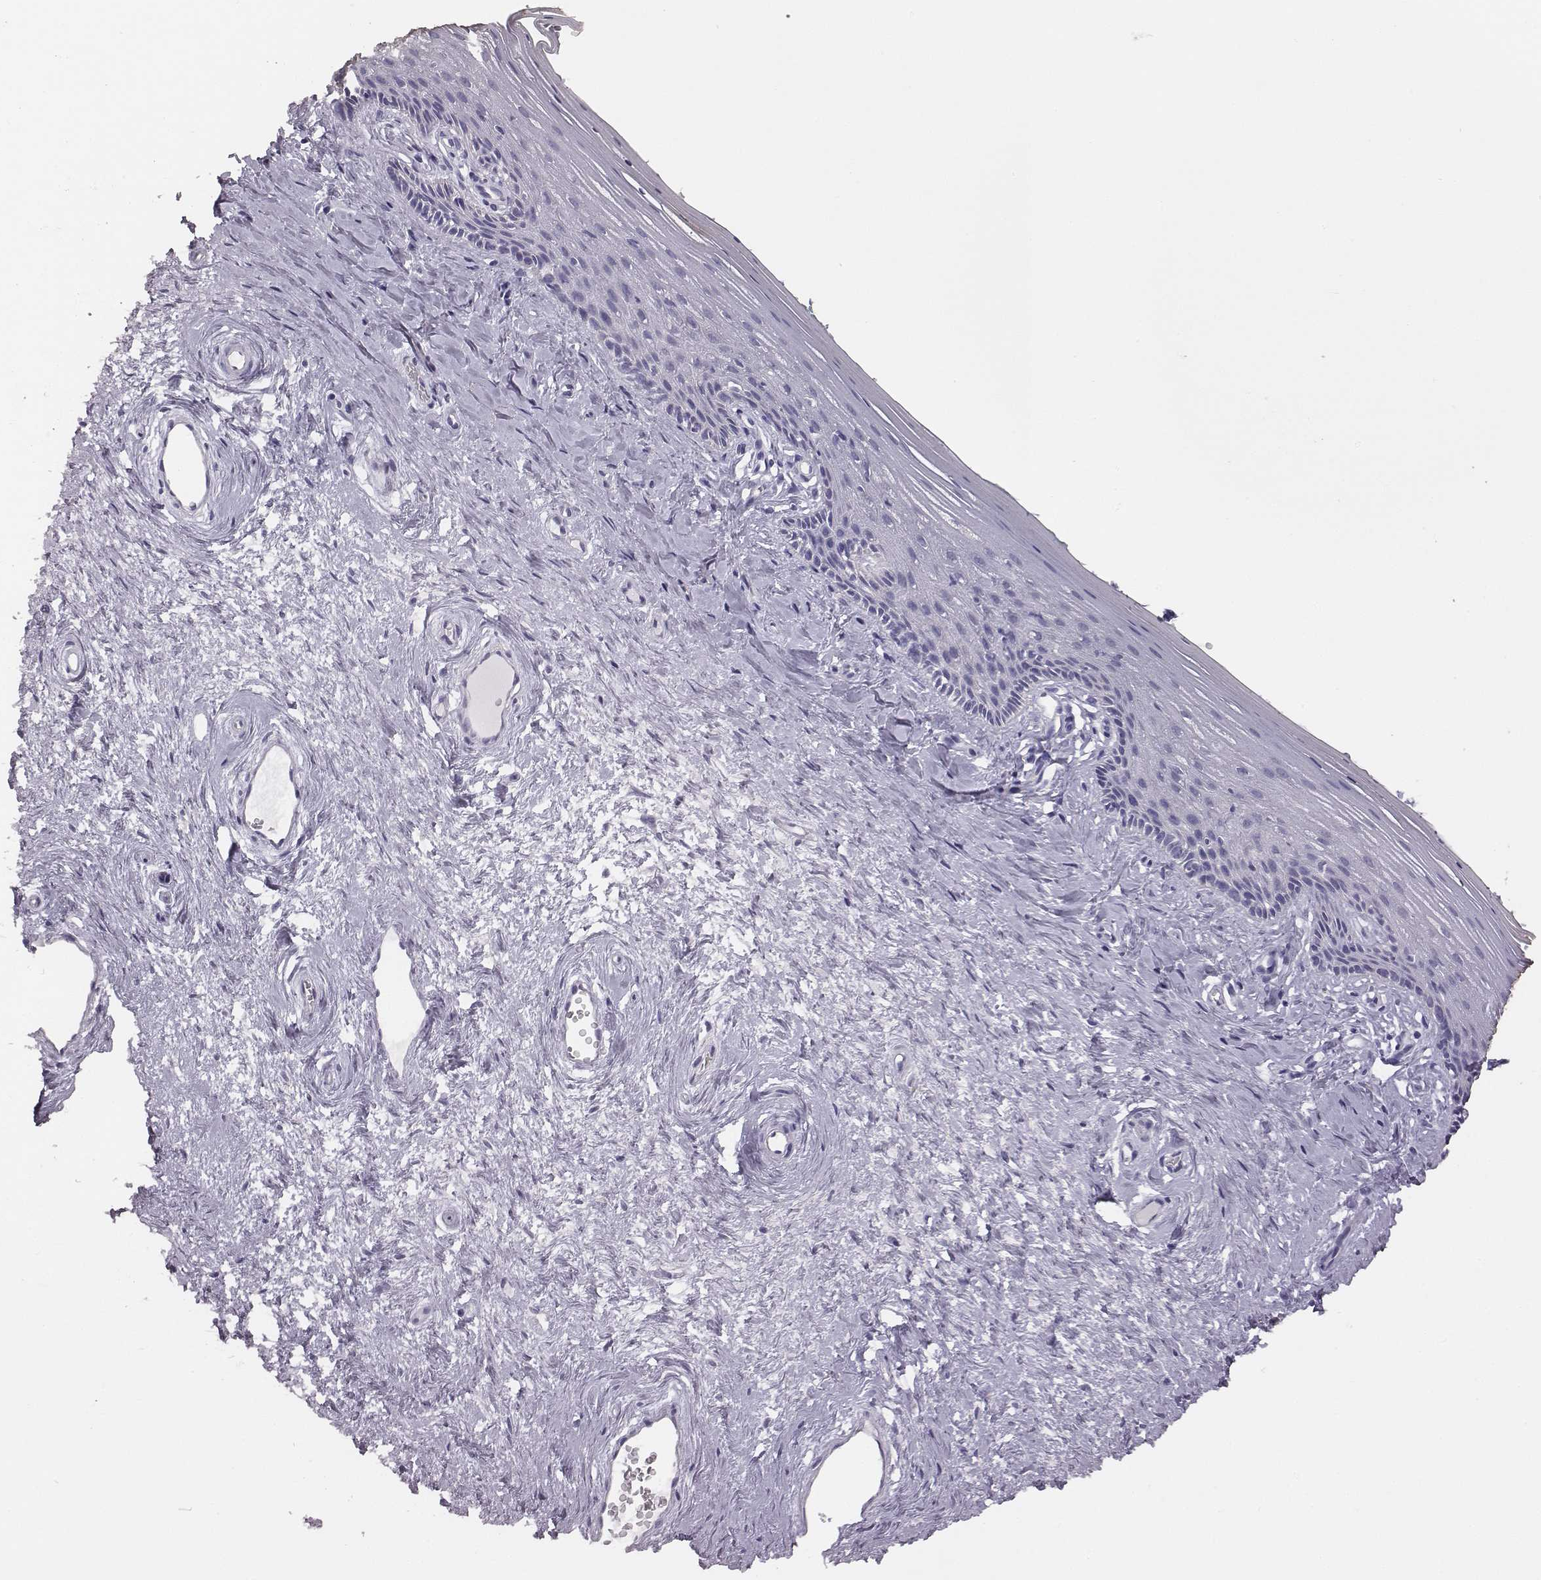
{"staining": {"intensity": "negative", "quantity": "none", "location": "none"}, "tissue": "vagina", "cell_type": "Squamous epithelial cells", "image_type": "normal", "snomed": [{"axis": "morphology", "description": "Normal tissue, NOS"}, {"axis": "topography", "description": "Vagina"}], "caption": "Squamous epithelial cells show no significant positivity in normal vagina.", "gene": "ENSG00000290147", "patient": {"sex": "female", "age": 45}}